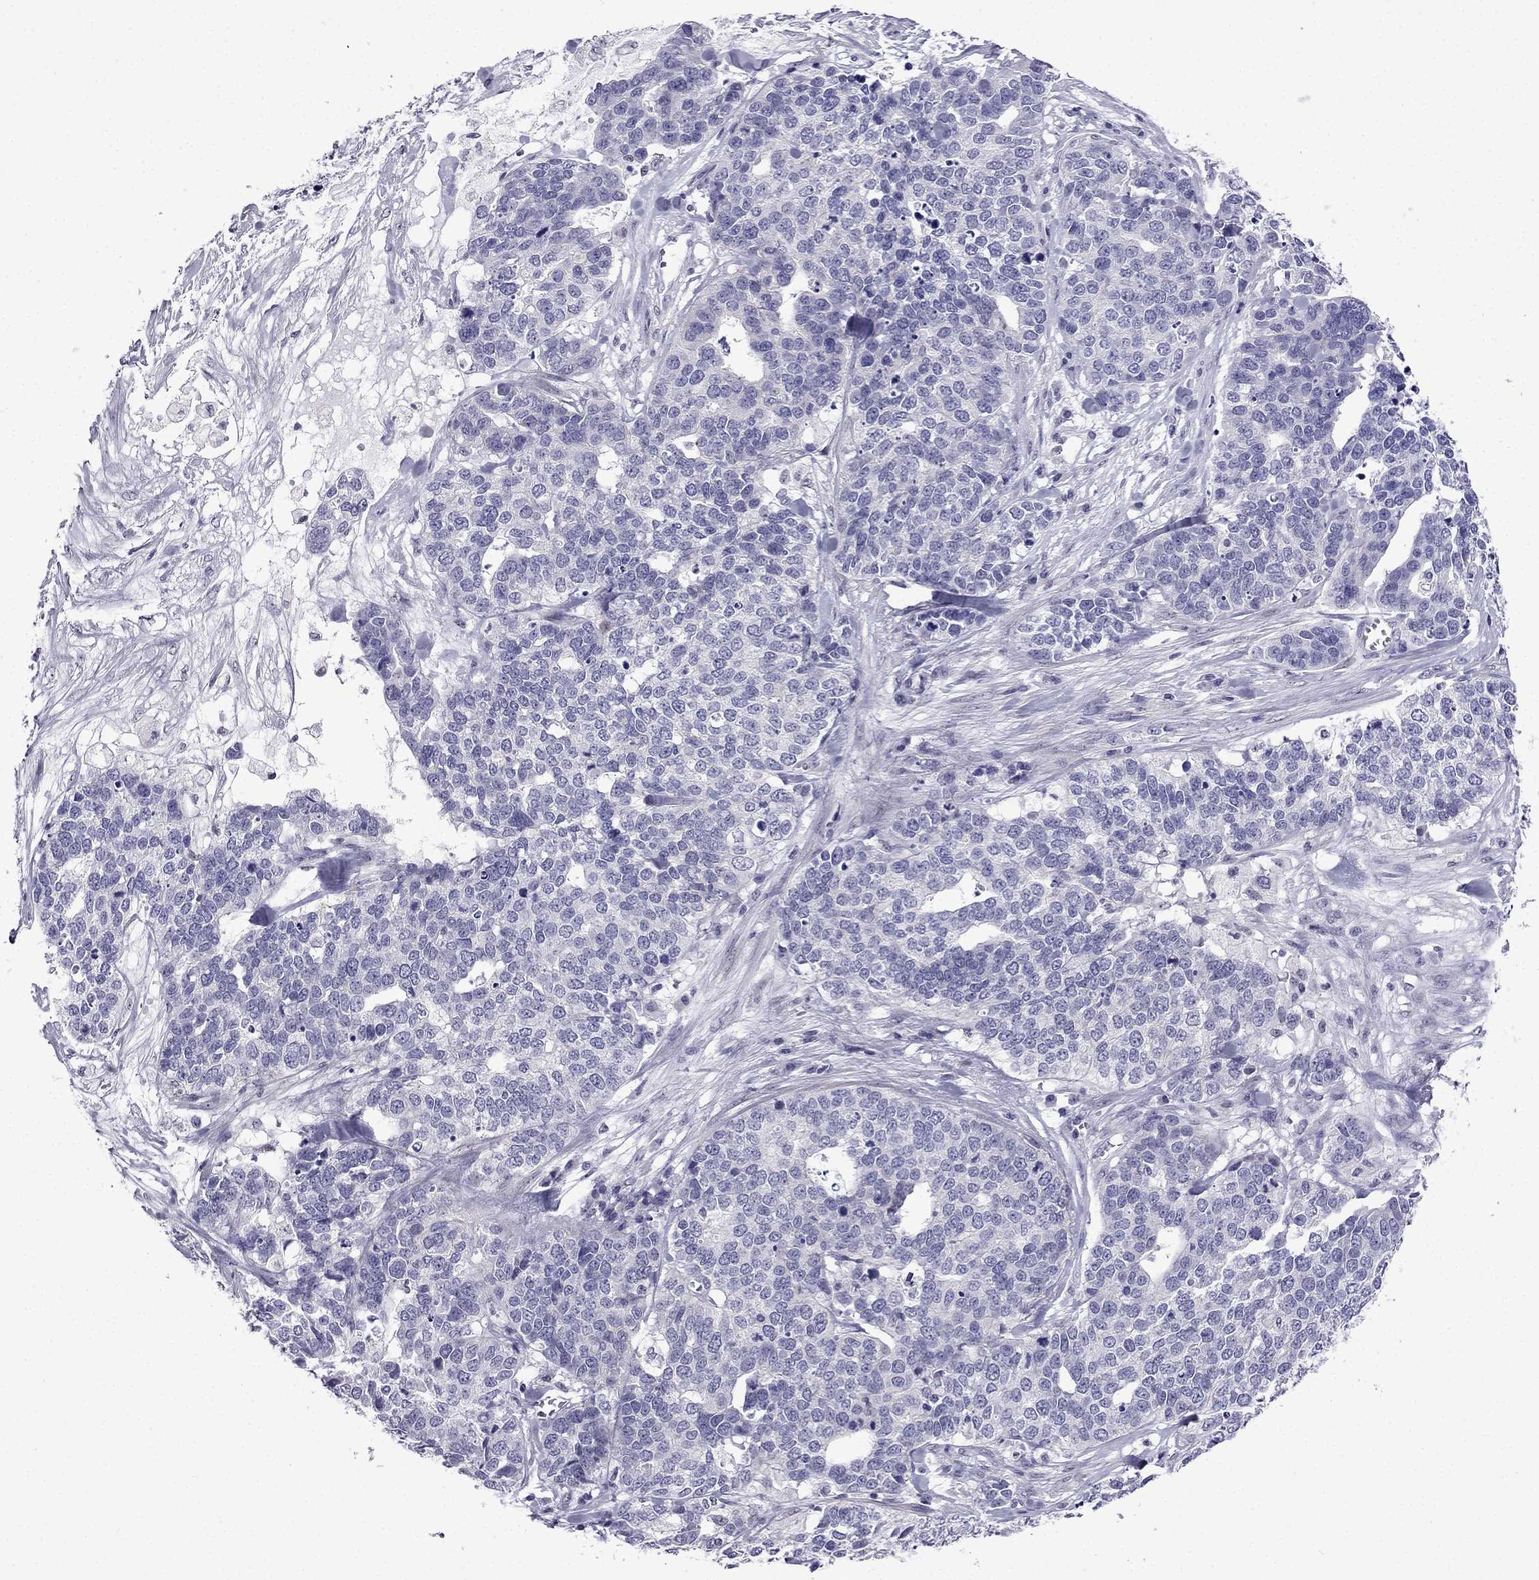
{"staining": {"intensity": "negative", "quantity": "none", "location": "none"}, "tissue": "ovarian cancer", "cell_type": "Tumor cells", "image_type": "cancer", "snomed": [{"axis": "morphology", "description": "Carcinoma, endometroid"}, {"axis": "topography", "description": "Ovary"}], "caption": "Tumor cells show no significant staining in ovarian endometroid carcinoma. (DAB (3,3'-diaminobenzidine) immunohistochemistry (IHC) visualized using brightfield microscopy, high magnification).", "gene": "POM121L12", "patient": {"sex": "female", "age": 65}}